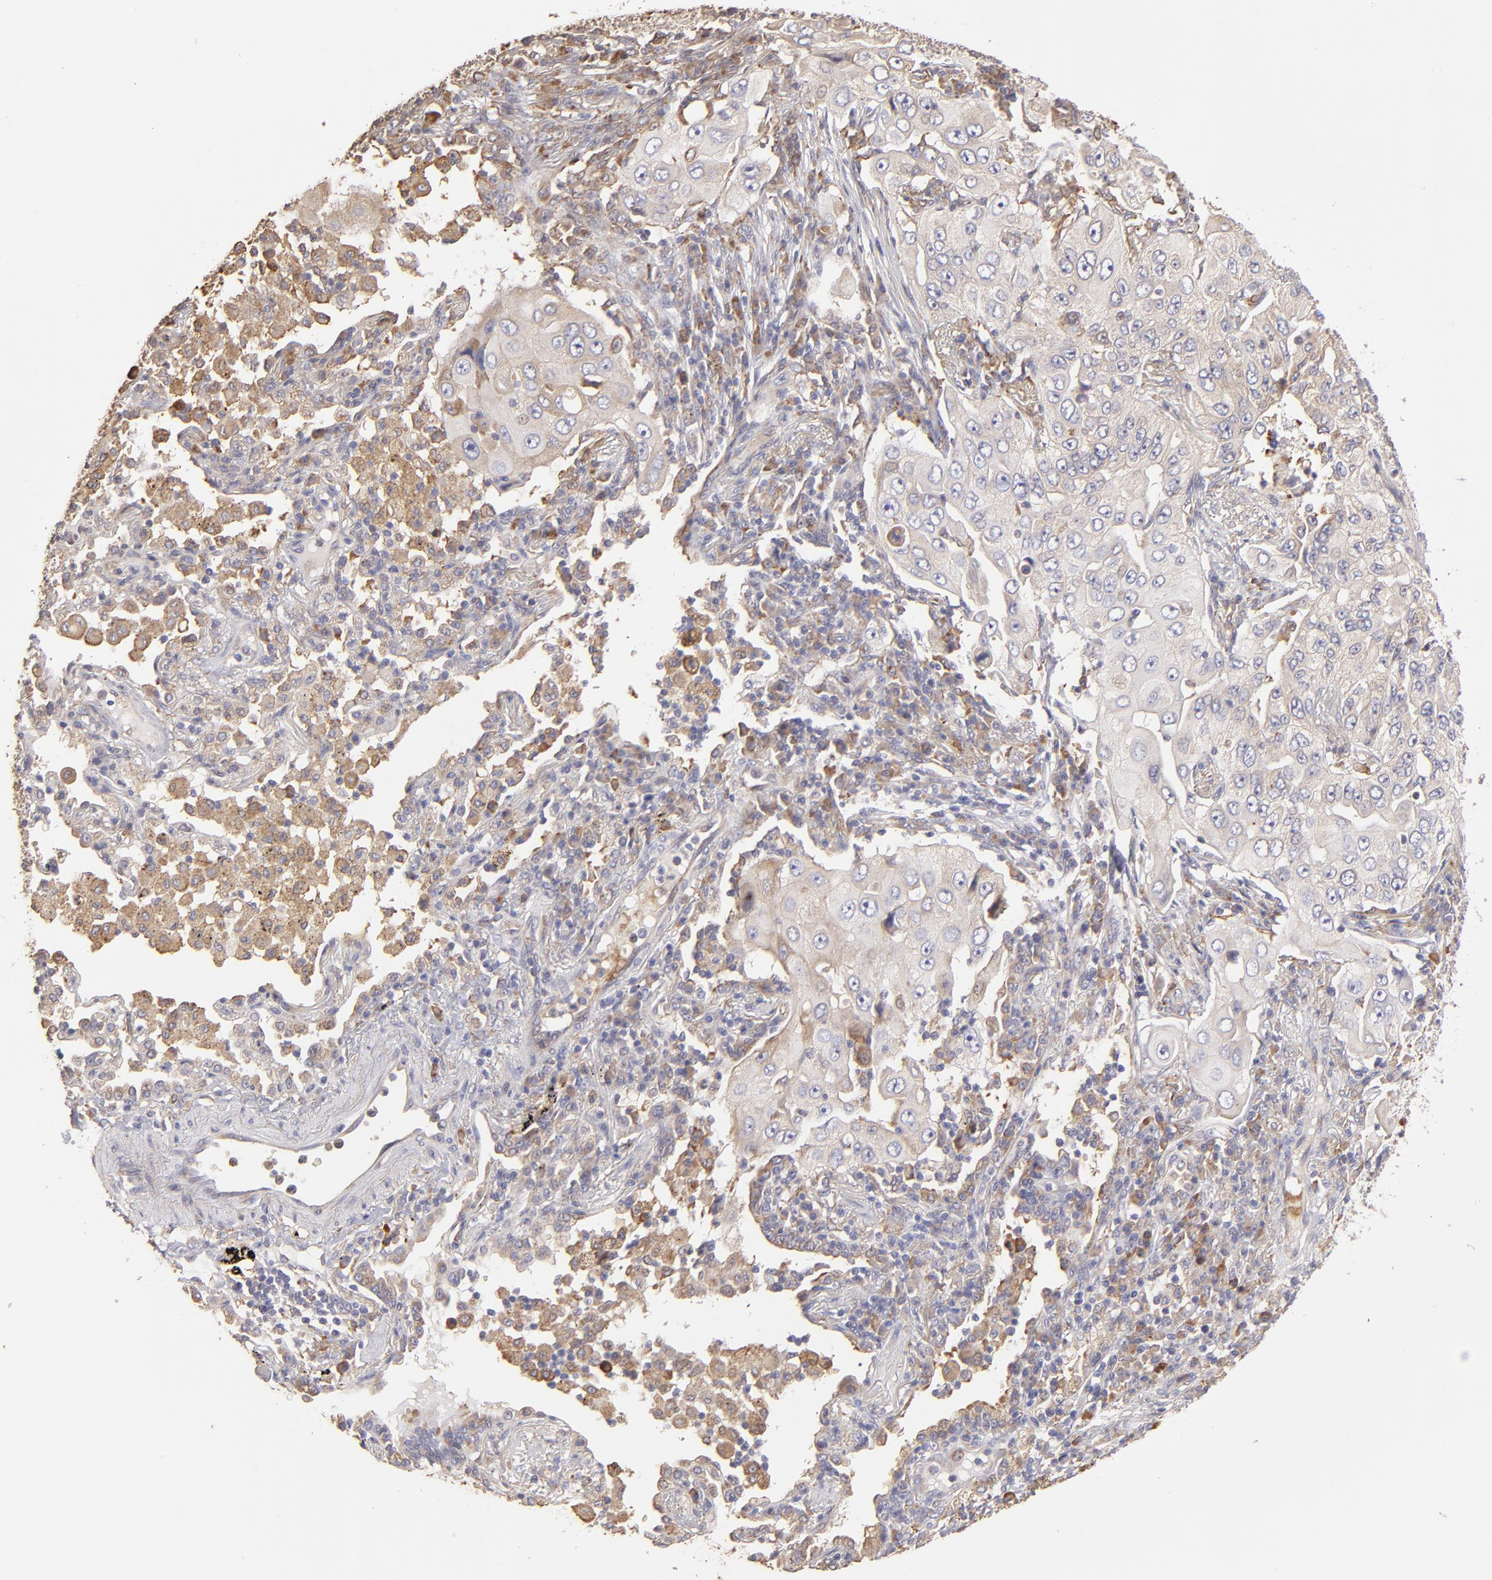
{"staining": {"intensity": "weak", "quantity": ">75%", "location": "cytoplasmic/membranous"}, "tissue": "lung cancer", "cell_type": "Tumor cells", "image_type": "cancer", "snomed": [{"axis": "morphology", "description": "Adenocarcinoma, NOS"}, {"axis": "topography", "description": "Lung"}], "caption": "Immunohistochemical staining of human lung cancer reveals low levels of weak cytoplasmic/membranous staining in about >75% of tumor cells.", "gene": "CALR", "patient": {"sex": "male", "age": 84}}